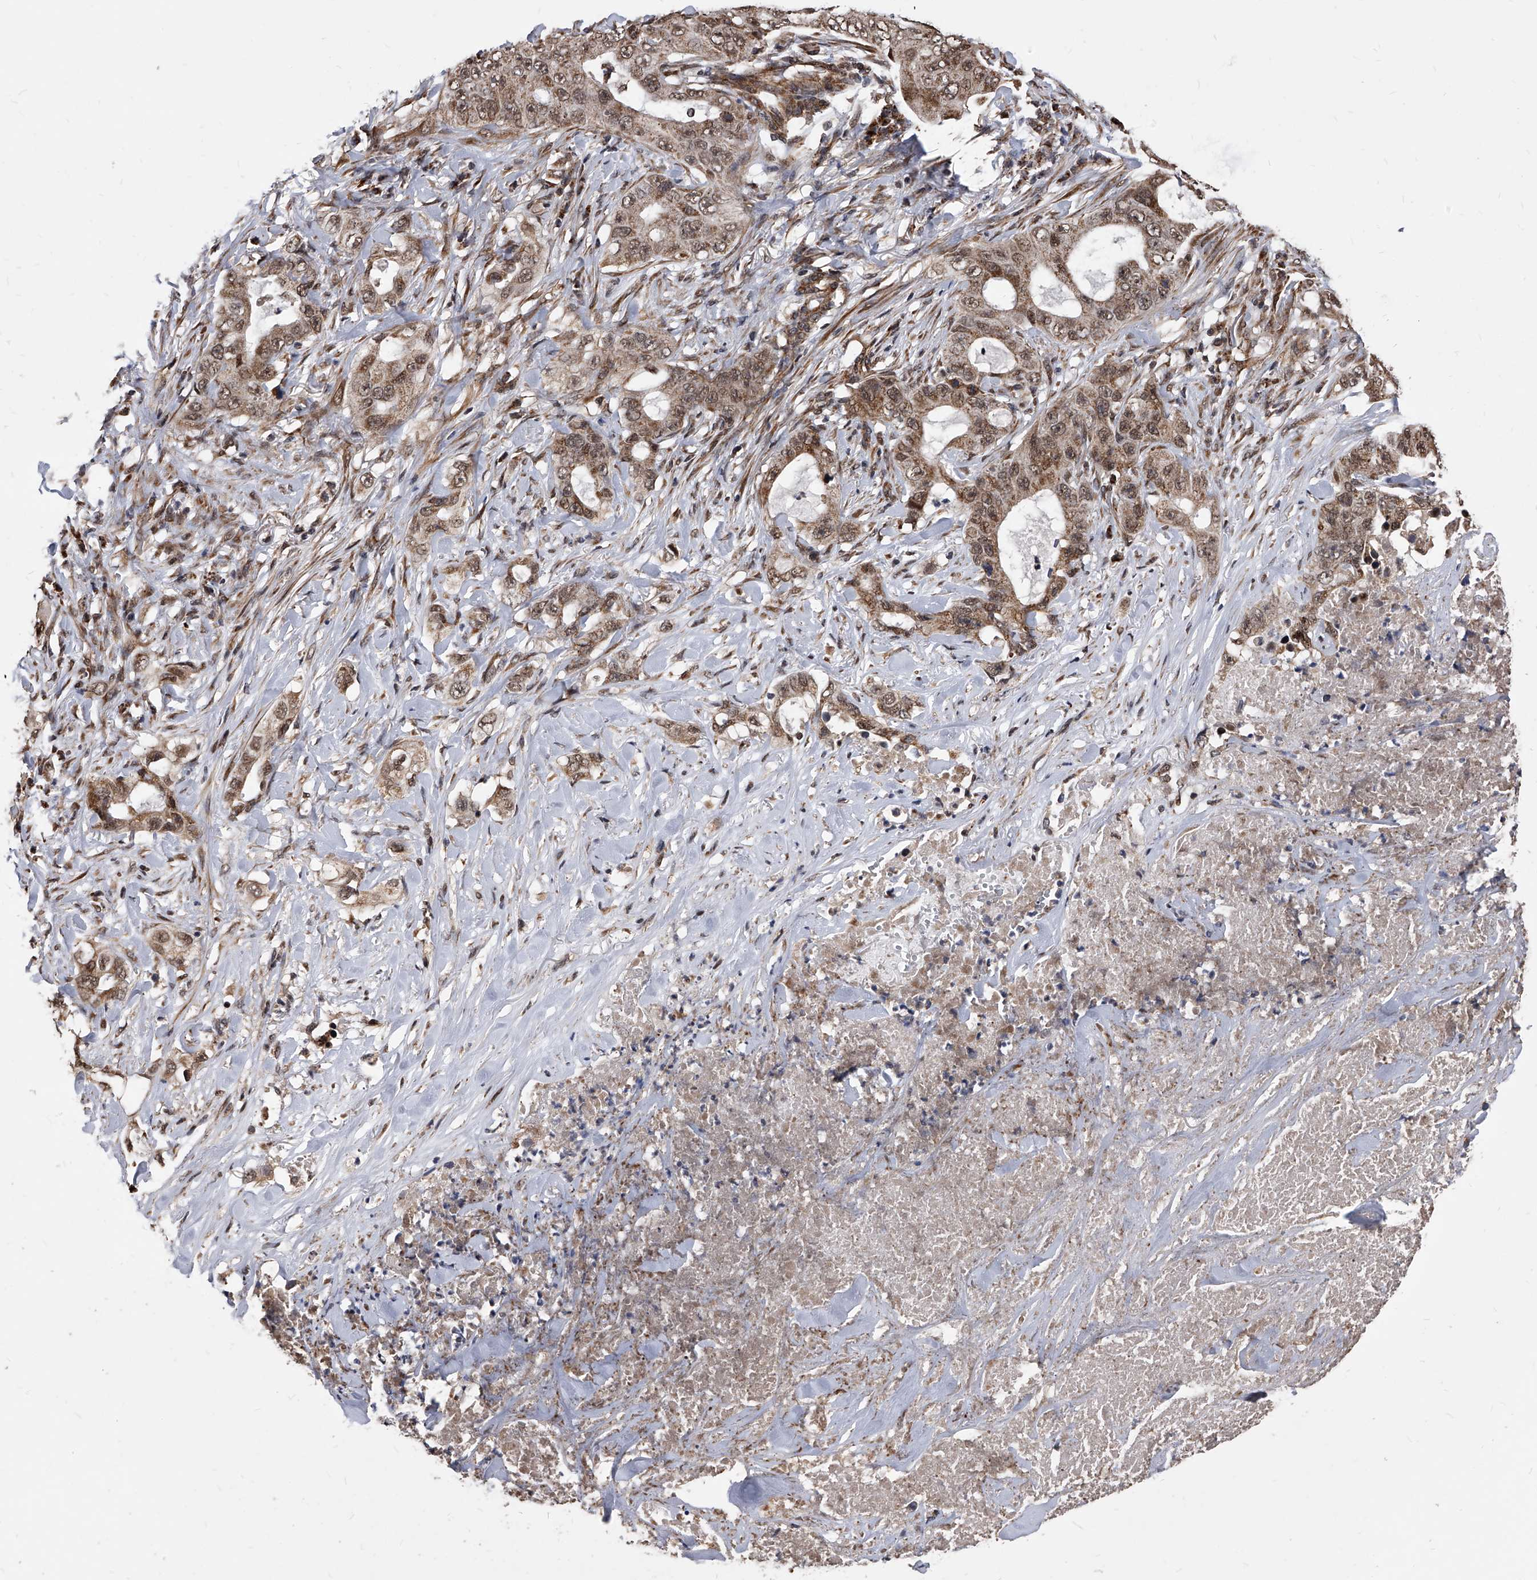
{"staining": {"intensity": "moderate", "quantity": ">75%", "location": "cytoplasmic/membranous,nuclear"}, "tissue": "lung cancer", "cell_type": "Tumor cells", "image_type": "cancer", "snomed": [{"axis": "morphology", "description": "Adenocarcinoma, NOS"}, {"axis": "topography", "description": "Lung"}], "caption": "Immunohistochemistry of human lung cancer reveals medium levels of moderate cytoplasmic/membranous and nuclear staining in about >75% of tumor cells.", "gene": "DUSP22", "patient": {"sex": "female", "age": 51}}